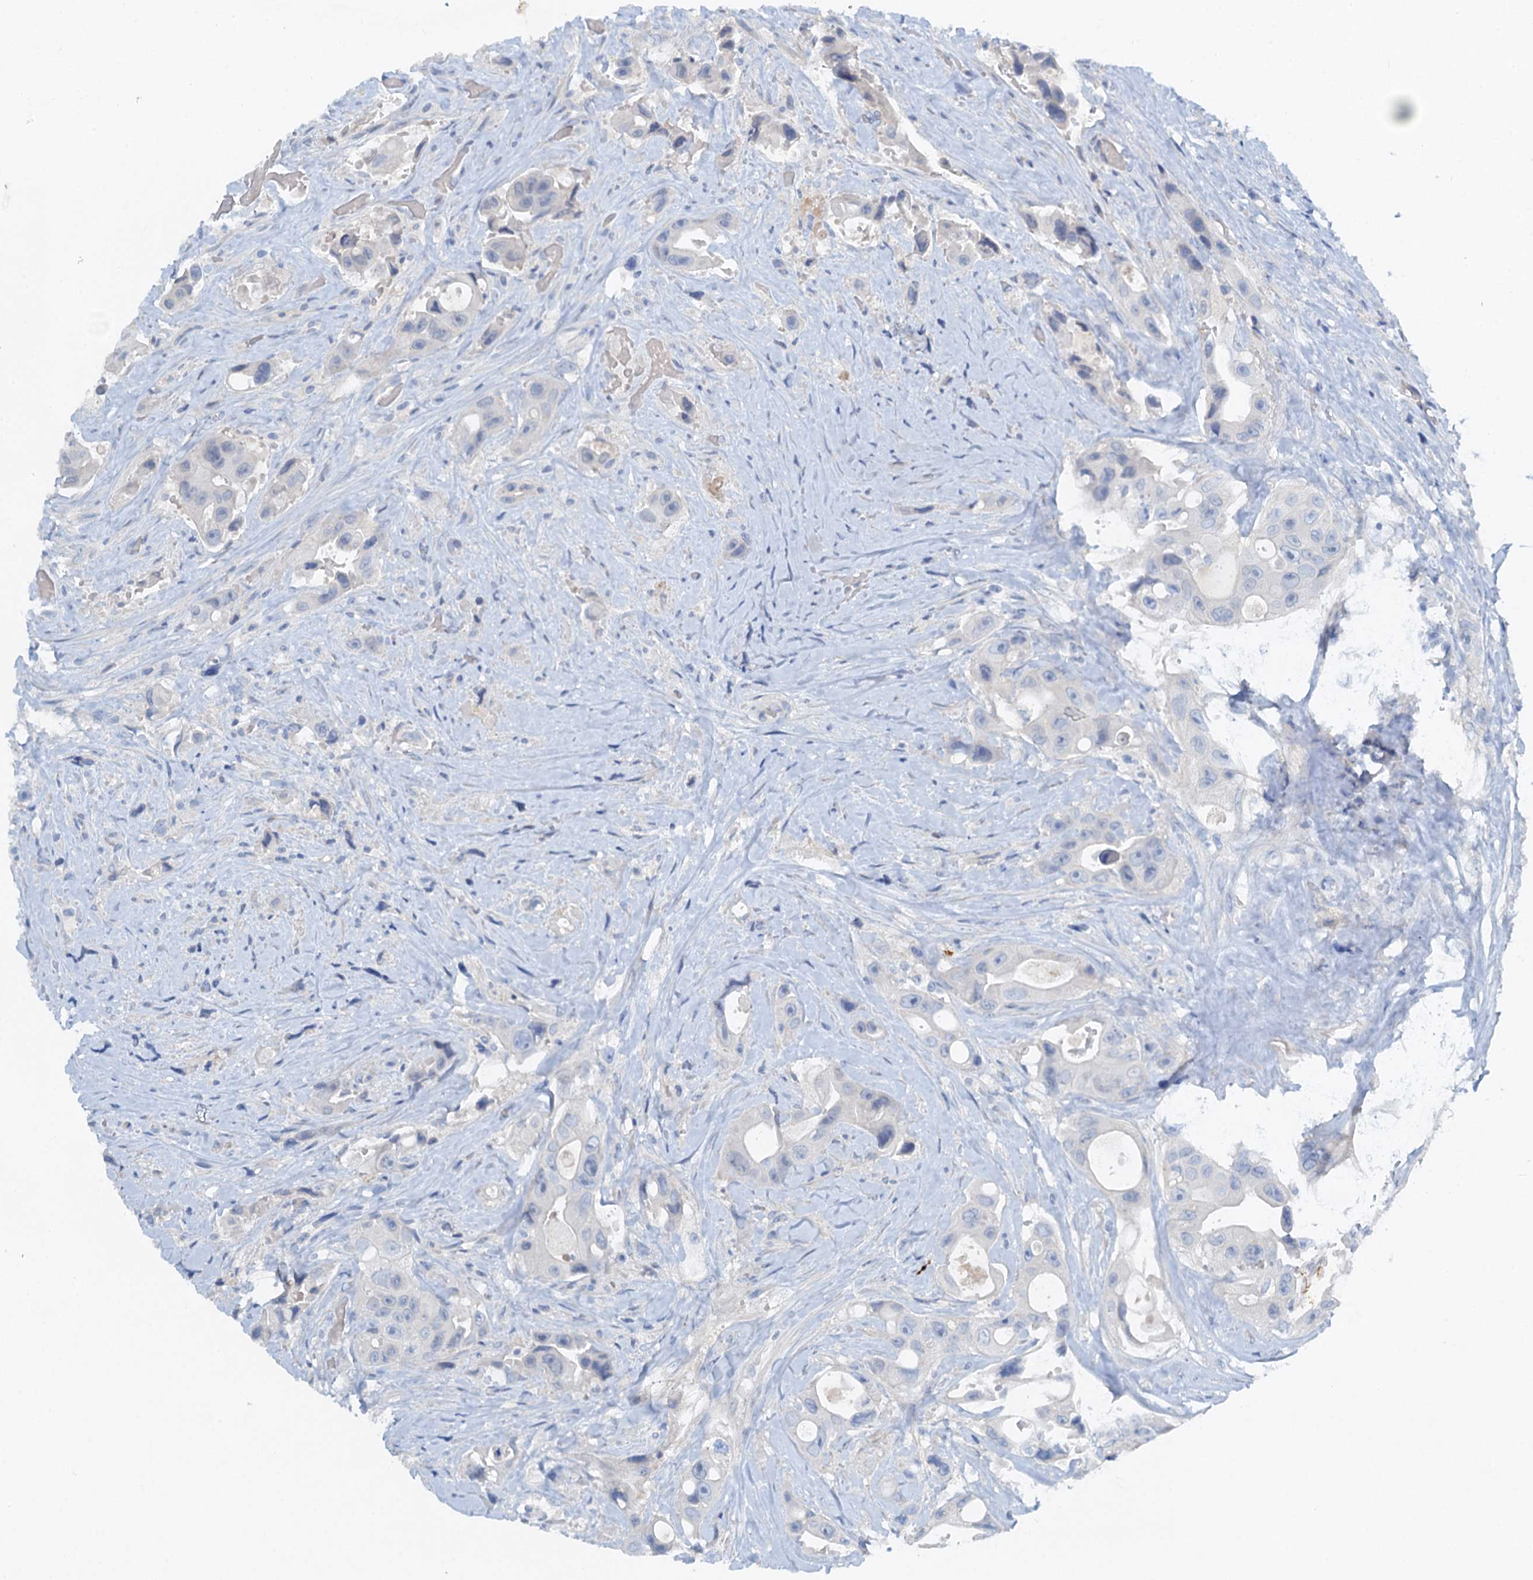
{"staining": {"intensity": "negative", "quantity": "none", "location": "none"}, "tissue": "colorectal cancer", "cell_type": "Tumor cells", "image_type": "cancer", "snomed": [{"axis": "morphology", "description": "Adenocarcinoma, NOS"}, {"axis": "topography", "description": "Colon"}], "caption": "High magnification brightfield microscopy of colorectal adenocarcinoma stained with DAB (brown) and counterstained with hematoxylin (blue): tumor cells show no significant staining.", "gene": "OTOA", "patient": {"sex": "female", "age": 46}}